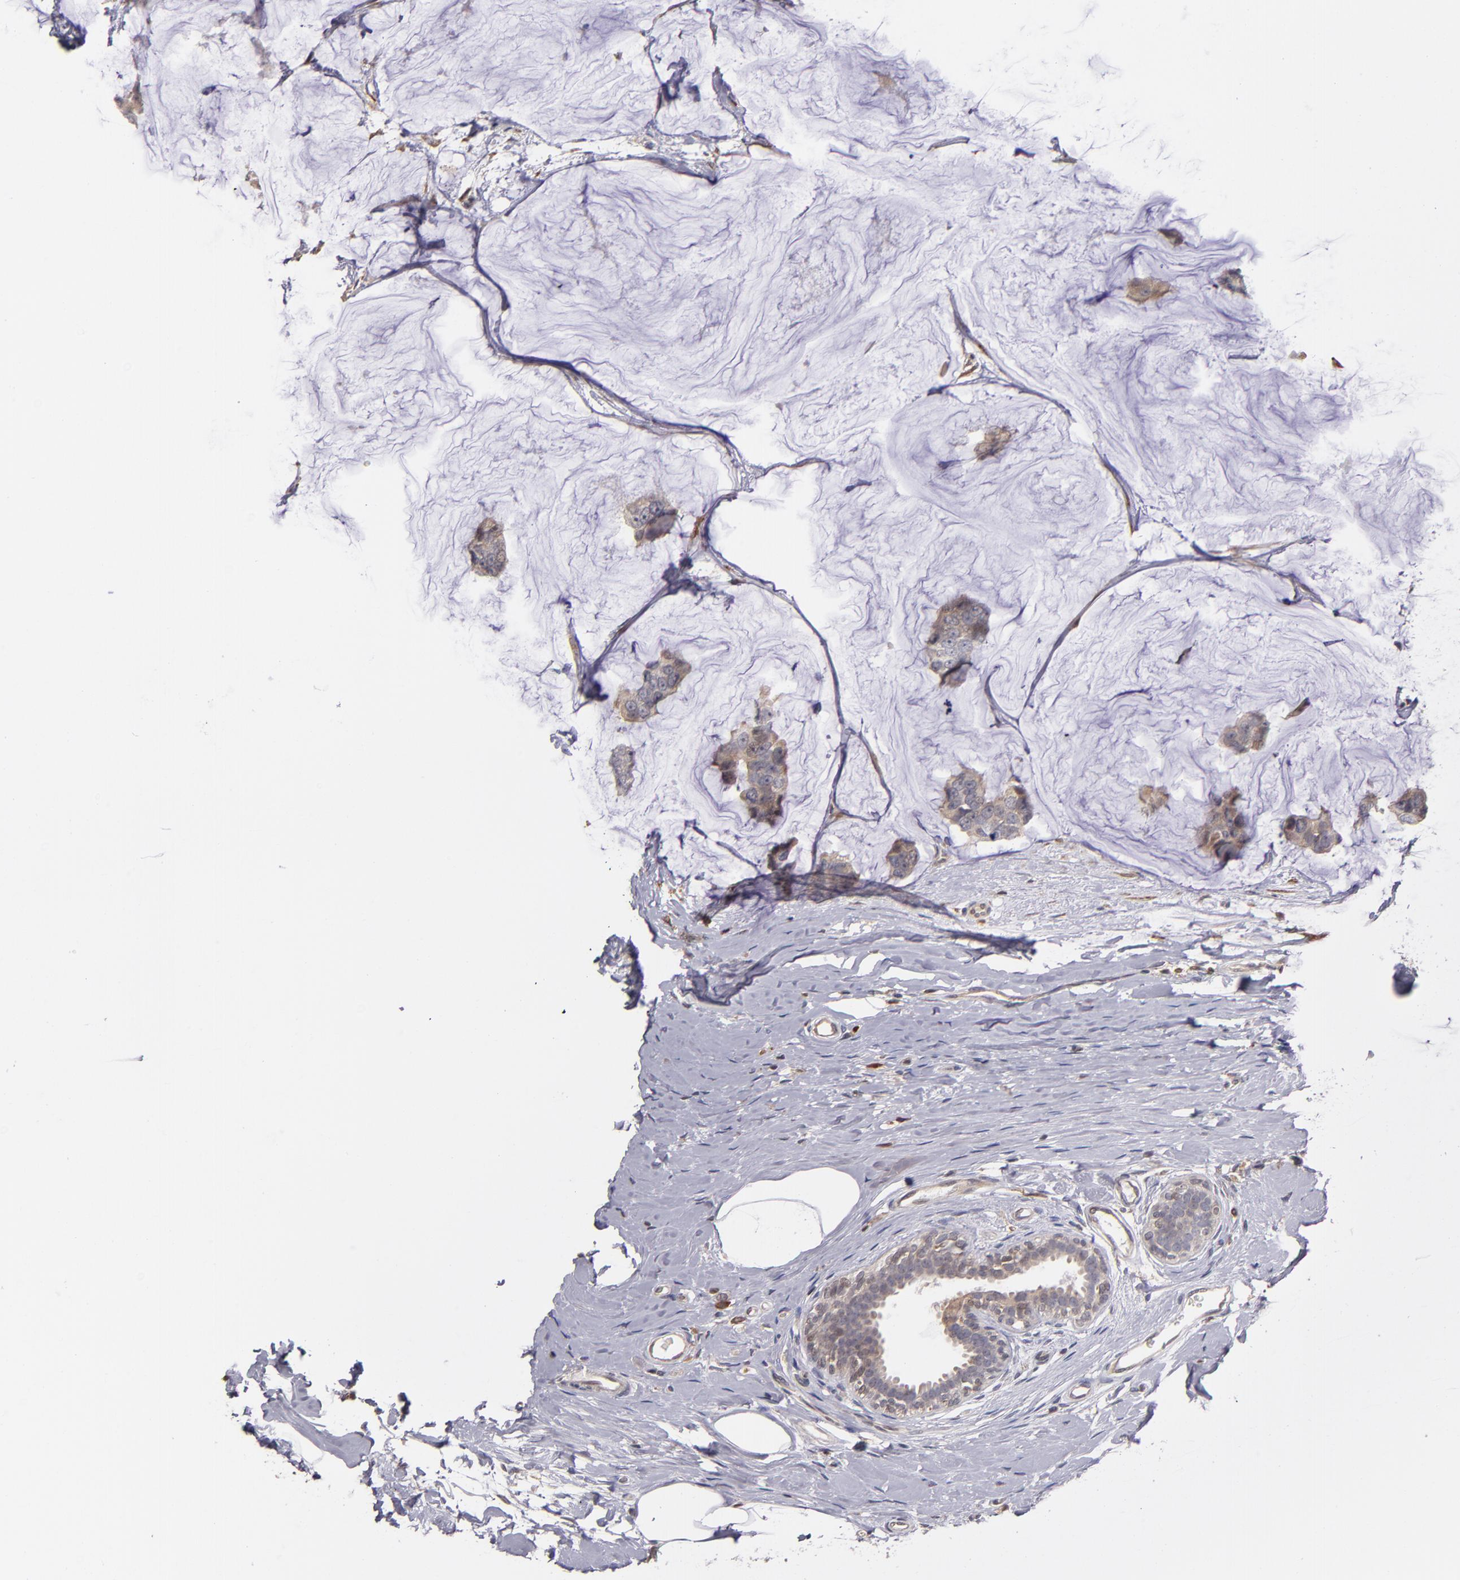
{"staining": {"intensity": "weak", "quantity": ">75%", "location": "cytoplasmic/membranous"}, "tissue": "breast cancer", "cell_type": "Tumor cells", "image_type": "cancer", "snomed": [{"axis": "morphology", "description": "Normal tissue, NOS"}, {"axis": "morphology", "description": "Duct carcinoma"}, {"axis": "topography", "description": "Breast"}], "caption": "Immunohistochemical staining of human breast intraductal carcinoma demonstrates weak cytoplasmic/membranous protein positivity in about >75% of tumor cells.", "gene": "CASP1", "patient": {"sex": "female", "age": 50}}